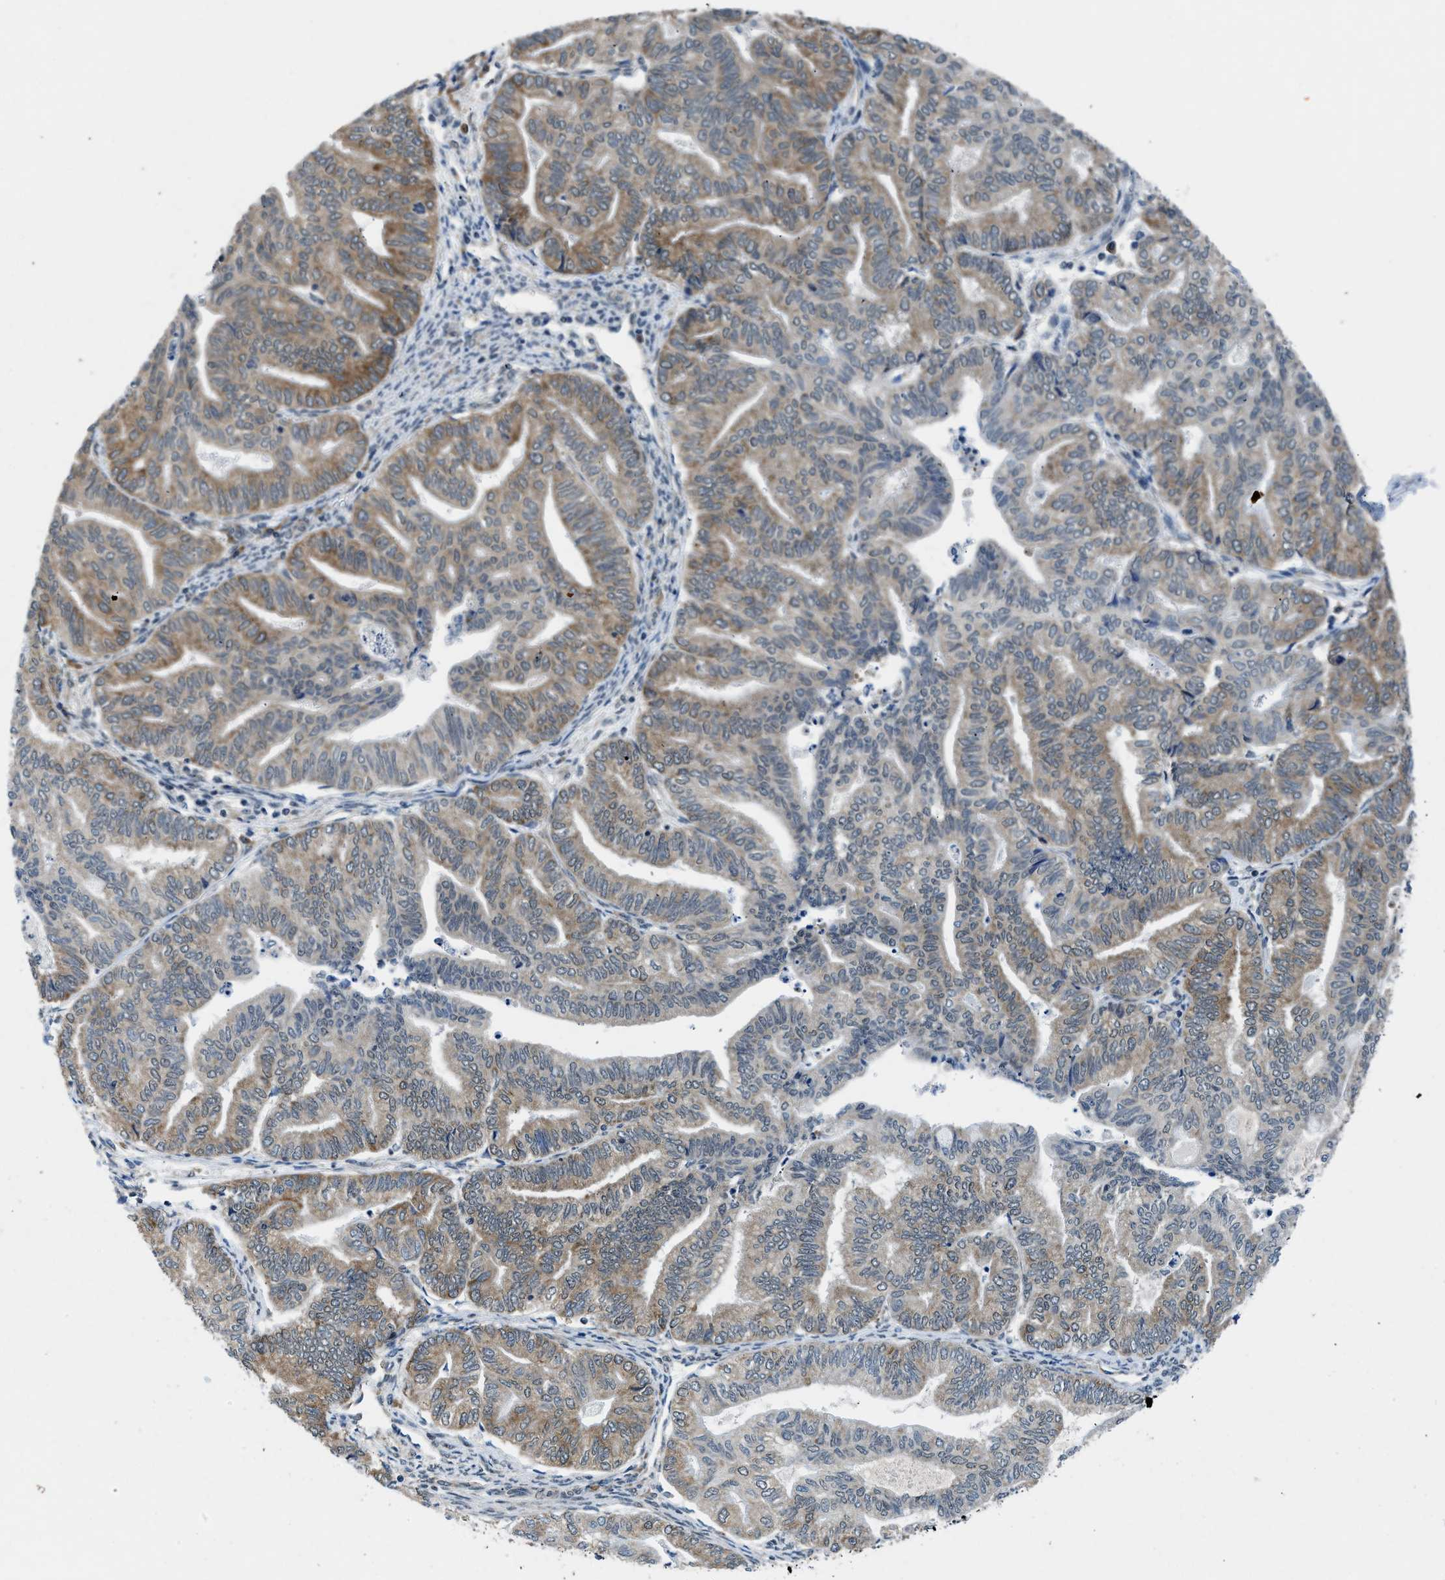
{"staining": {"intensity": "moderate", "quantity": "25%-75%", "location": "cytoplasmic/membranous"}, "tissue": "endometrial cancer", "cell_type": "Tumor cells", "image_type": "cancer", "snomed": [{"axis": "morphology", "description": "Adenocarcinoma, NOS"}, {"axis": "topography", "description": "Endometrium"}], "caption": "Human endometrial cancer stained with a protein marker displays moderate staining in tumor cells.", "gene": "PA2G4", "patient": {"sex": "female", "age": 79}}